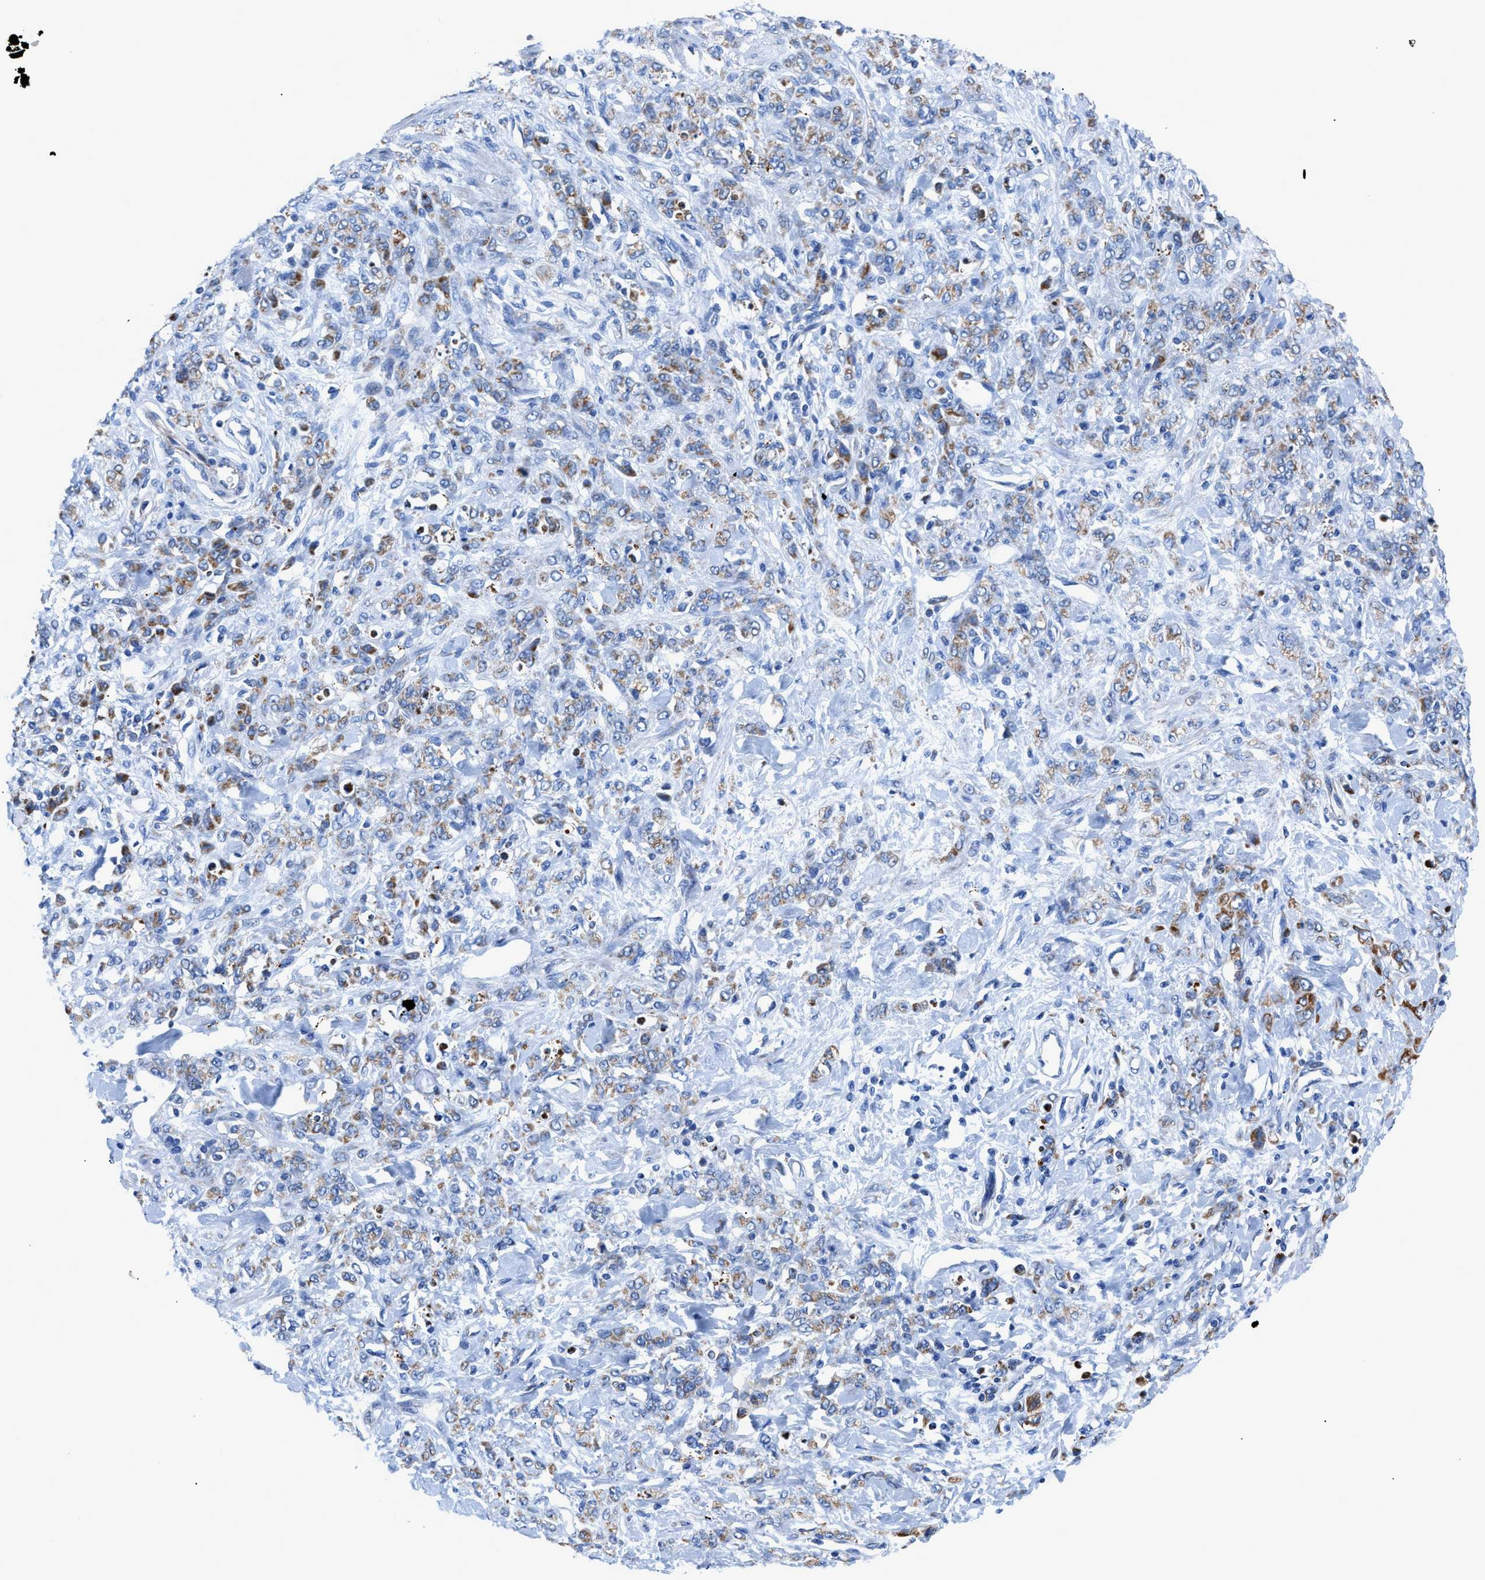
{"staining": {"intensity": "moderate", "quantity": ">75%", "location": "cytoplasmic/membranous"}, "tissue": "stomach cancer", "cell_type": "Tumor cells", "image_type": "cancer", "snomed": [{"axis": "morphology", "description": "Normal tissue, NOS"}, {"axis": "morphology", "description": "Adenocarcinoma, NOS"}, {"axis": "topography", "description": "Stomach"}], "caption": "The photomicrograph demonstrates immunohistochemical staining of adenocarcinoma (stomach). There is moderate cytoplasmic/membranous positivity is appreciated in approximately >75% of tumor cells.", "gene": "ZDHHC3", "patient": {"sex": "male", "age": 82}}